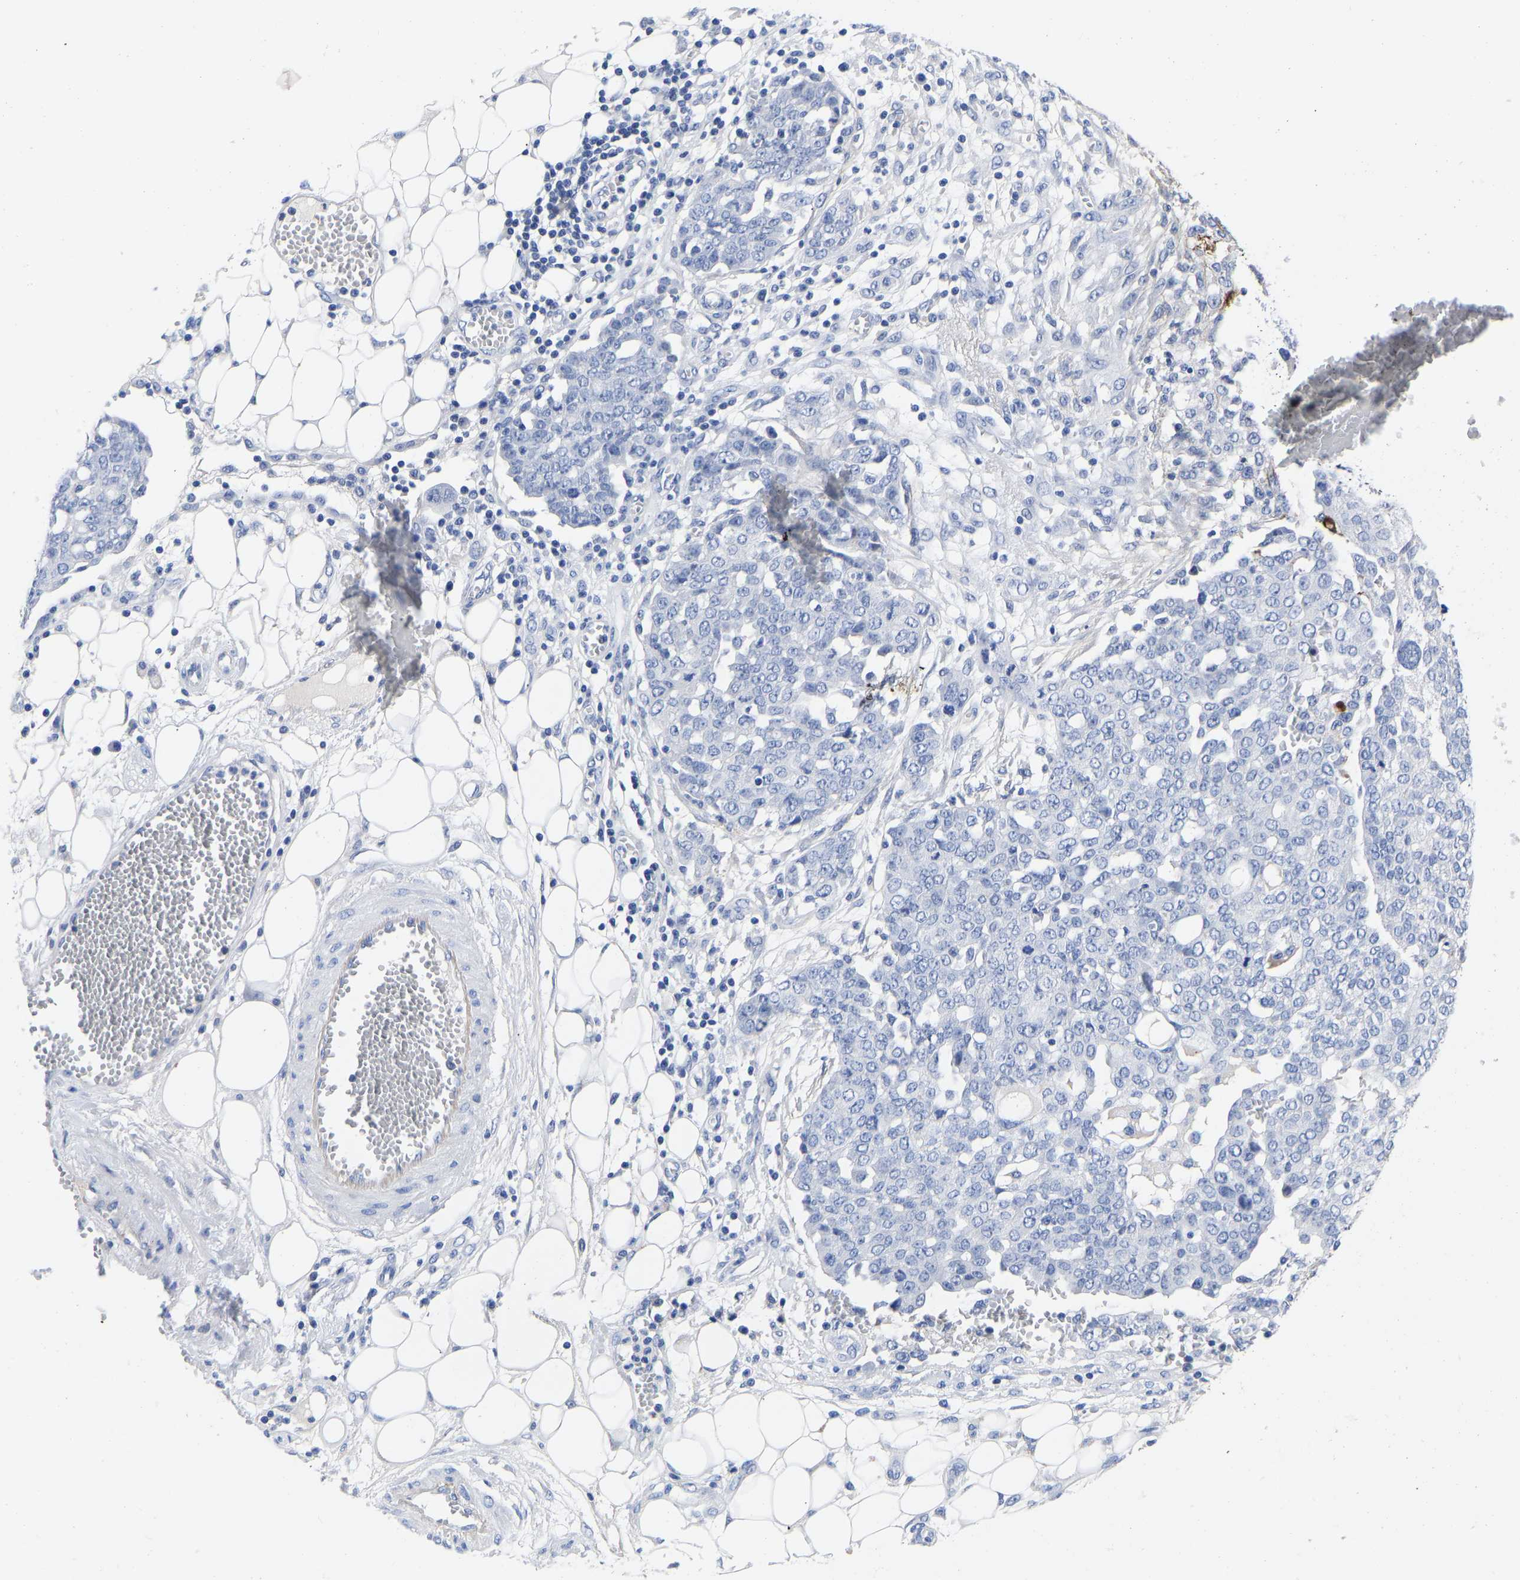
{"staining": {"intensity": "negative", "quantity": "none", "location": "none"}, "tissue": "ovarian cancer", "cell_type": "Tumor cells", "image_type": "cancer", "snomed": [{"axis": "morphology", "description": "Cystadenocarcinoma, serous, NOS"}, {"axis": "topography", "description": "Soft tissue"}, {"axis": "topography", "description": "Ovary"}], "caption": "Tumor cells show no significant expression in ovarian cancer.", "gene": "GPA33", "patient": {"sex": "female", "age": 57}}